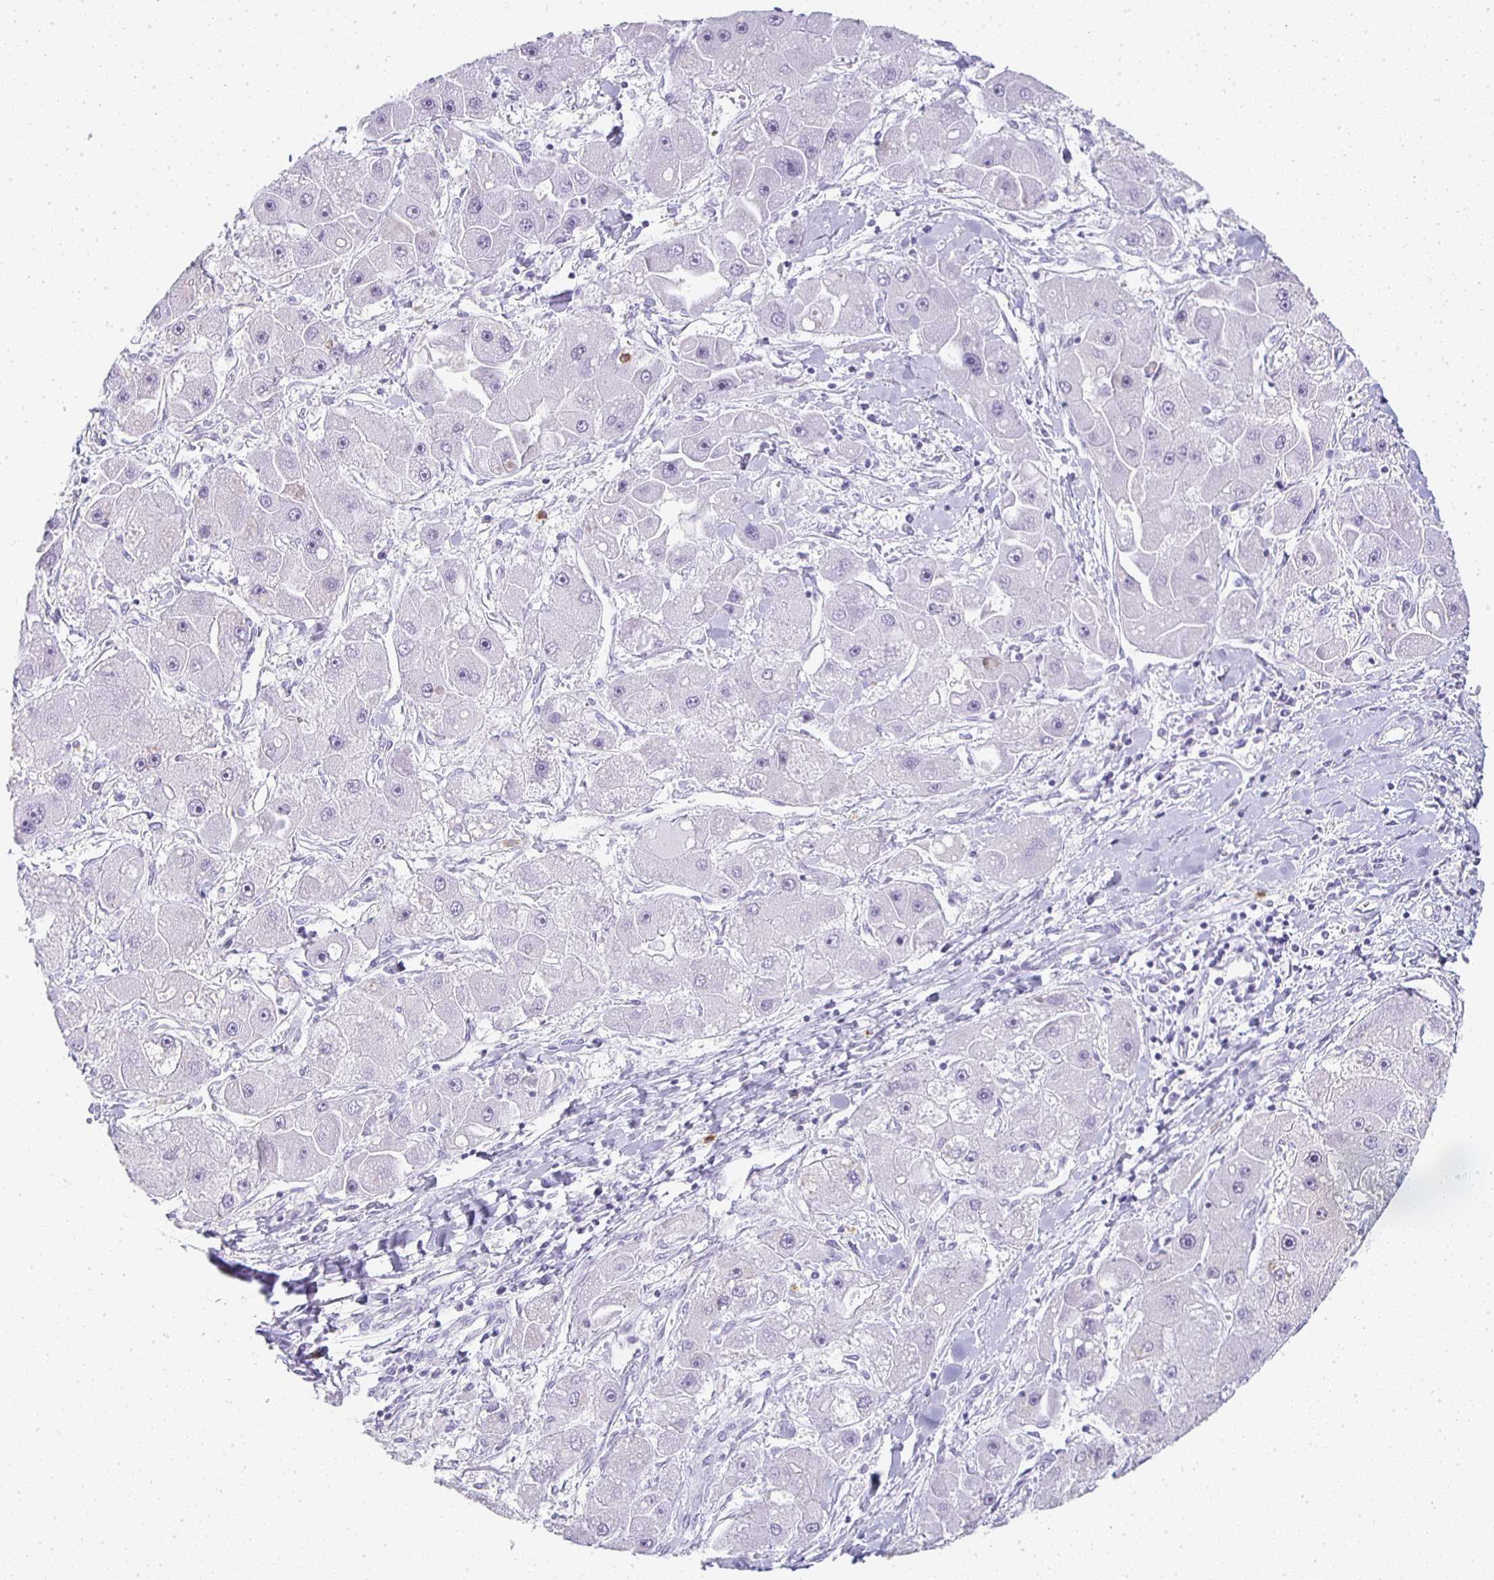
{"staining": {"intensity": "negative", "quantity": "none", "location": "none"}, "tissue": "liver cancer", "cell_type": "Tumor cells", "image_type": "cancer", "snomed": [{"axis": "morphology", "description": "Carcinoma, Hepatocellular, NOS"}, {"axis": "topography", "description": "Liver"}], "caption": "Histopathology image shows no significant protein positivity in tumor cells of hepatocellular carcinoma (liver).", "gene": "TPSD1", "patient": {"sex": "male", "age": 24}}